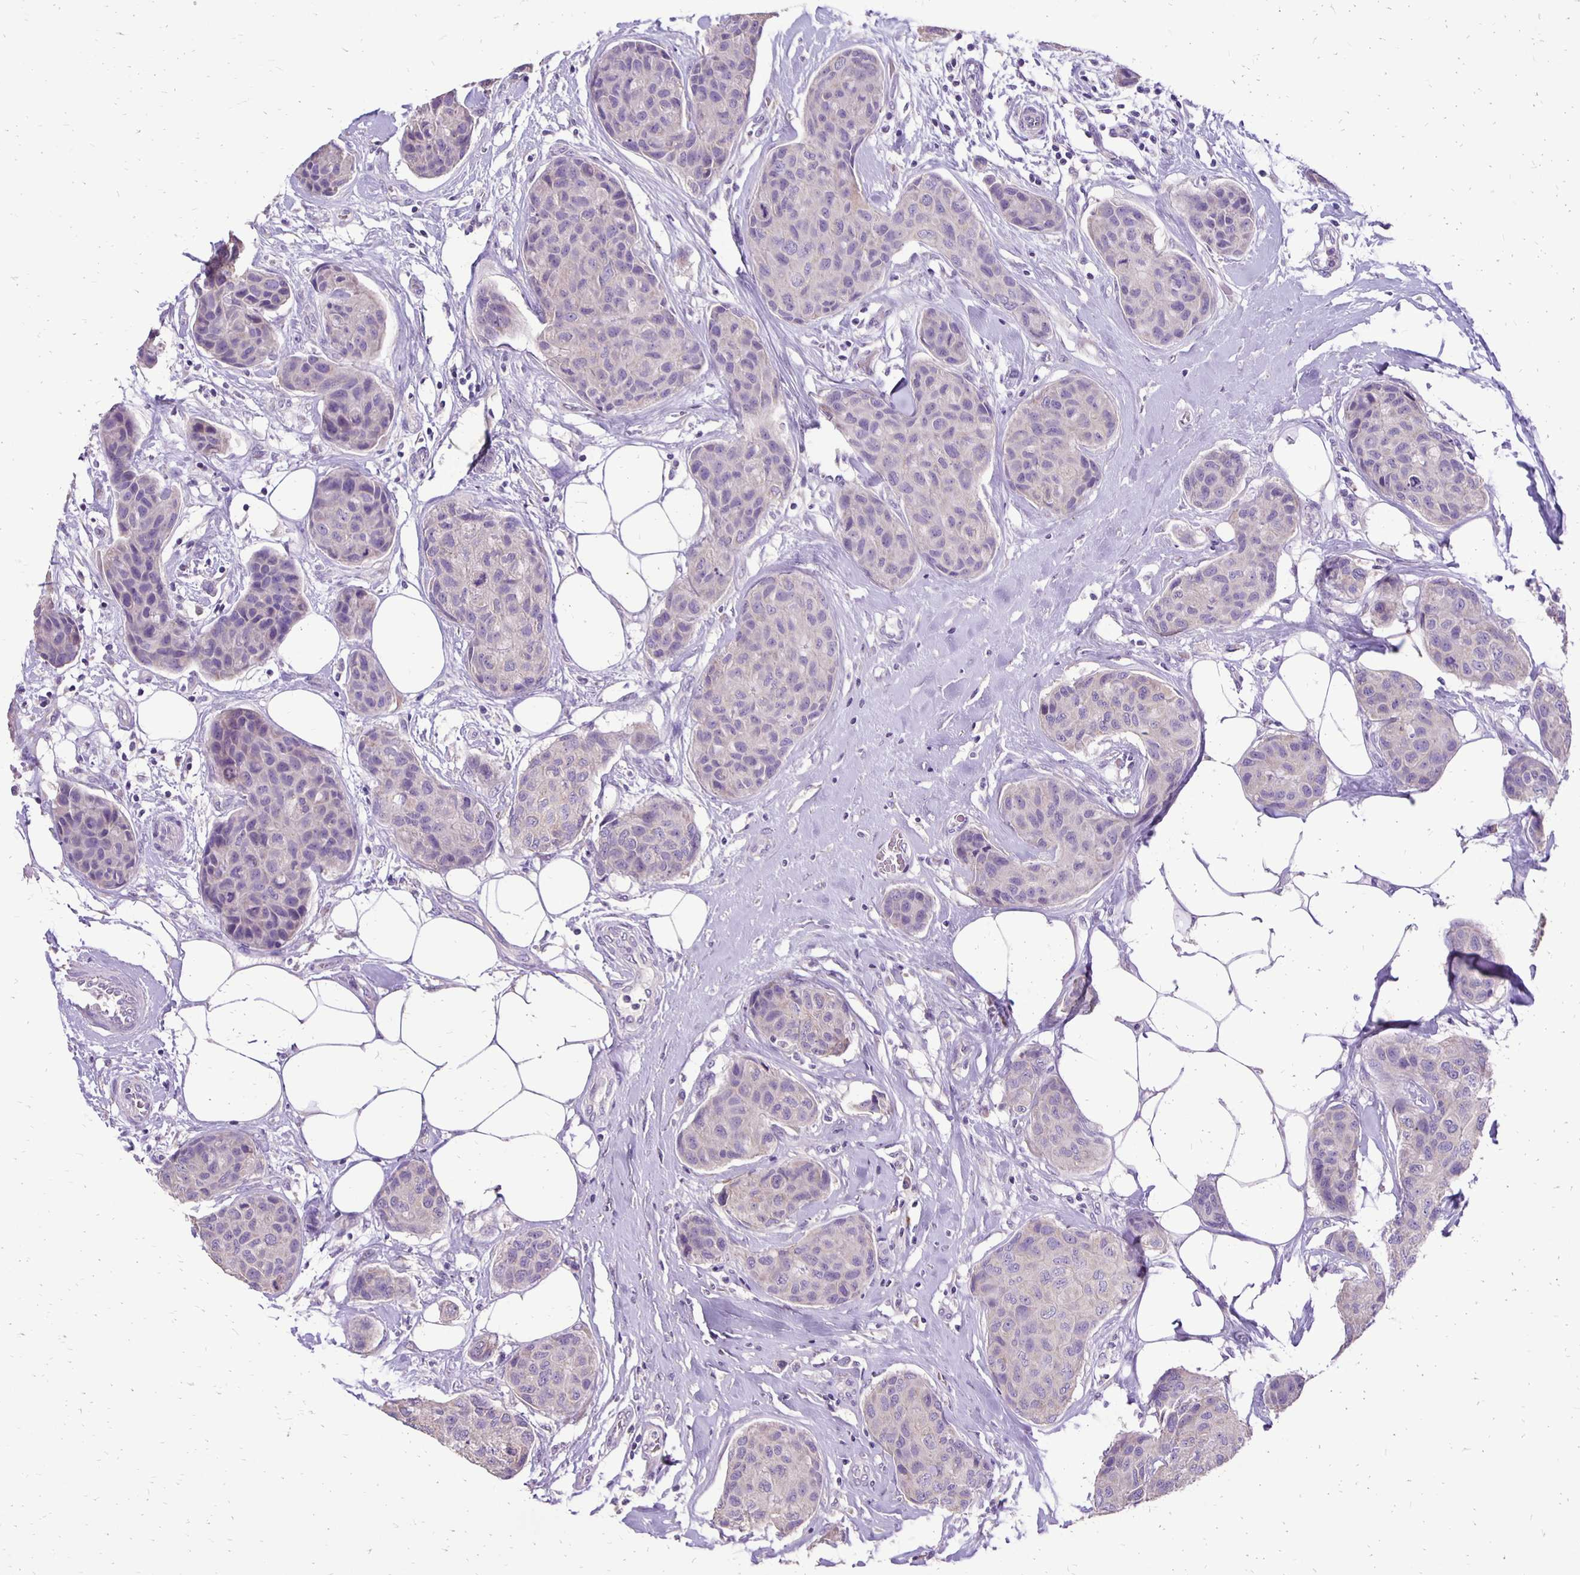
{"staining": {"intensity": "negative", "quantity": "none", "location": "none"}, "tissue": "breast cancer", "cell_type": "Tumor cells", "image_type": "cancer", "snomed": [{"axis": "morphology", "description": "Duct carcinoma"}, {"axis": "topography", "description": "Breast"}], "caption": "Immunohistochemistry (IHC) of human intraductal carcinoma (breast) shows no staining in tumor cells. (Stains: DAB (3,3'-diaminobenzidine) IHC with hematoxylin counter stain, Microscopy: brightfield microscopy at high magnification).", "gene": "ANKRD45", "patient": {"sex": "female", "age": 80}}